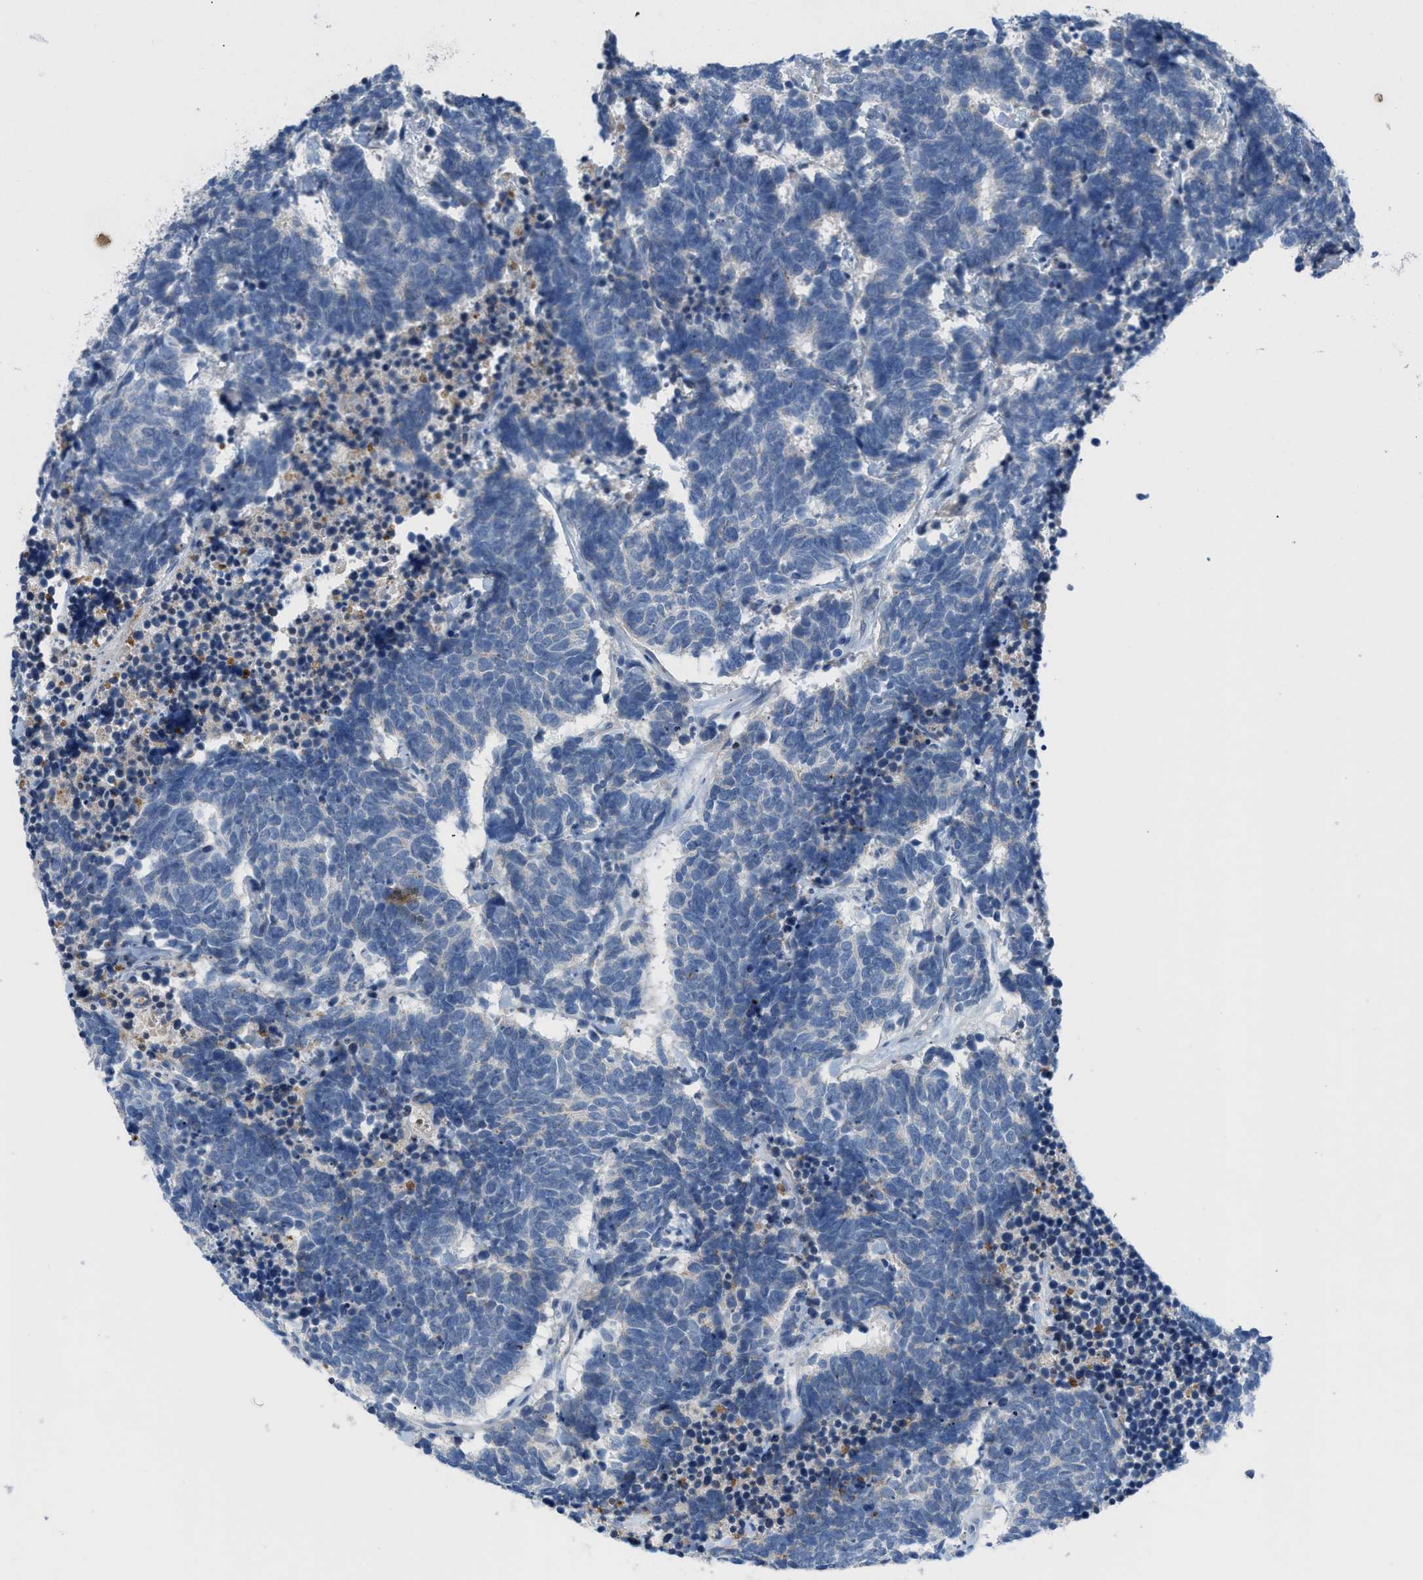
{"staining": {"intensity": "negative", "quantity": "none", "location": "none"}, "tissue": "carcinoid", "cell_type": "Tumor cells", "image_type": "cancer", "snomed": [{"axis": "morphology", "description": "Carcinoma, NOS"}, {"axis": "morphology", "description": "Carcinoid, malignant, NOS"}, {"axis": "topography", "description": "Urinary bladder"}], "caption": "Tumor cells are negative for protein expression in human carcinoma.", "gene": "HPX", "patient": {"sex": "male", "age": 57}}